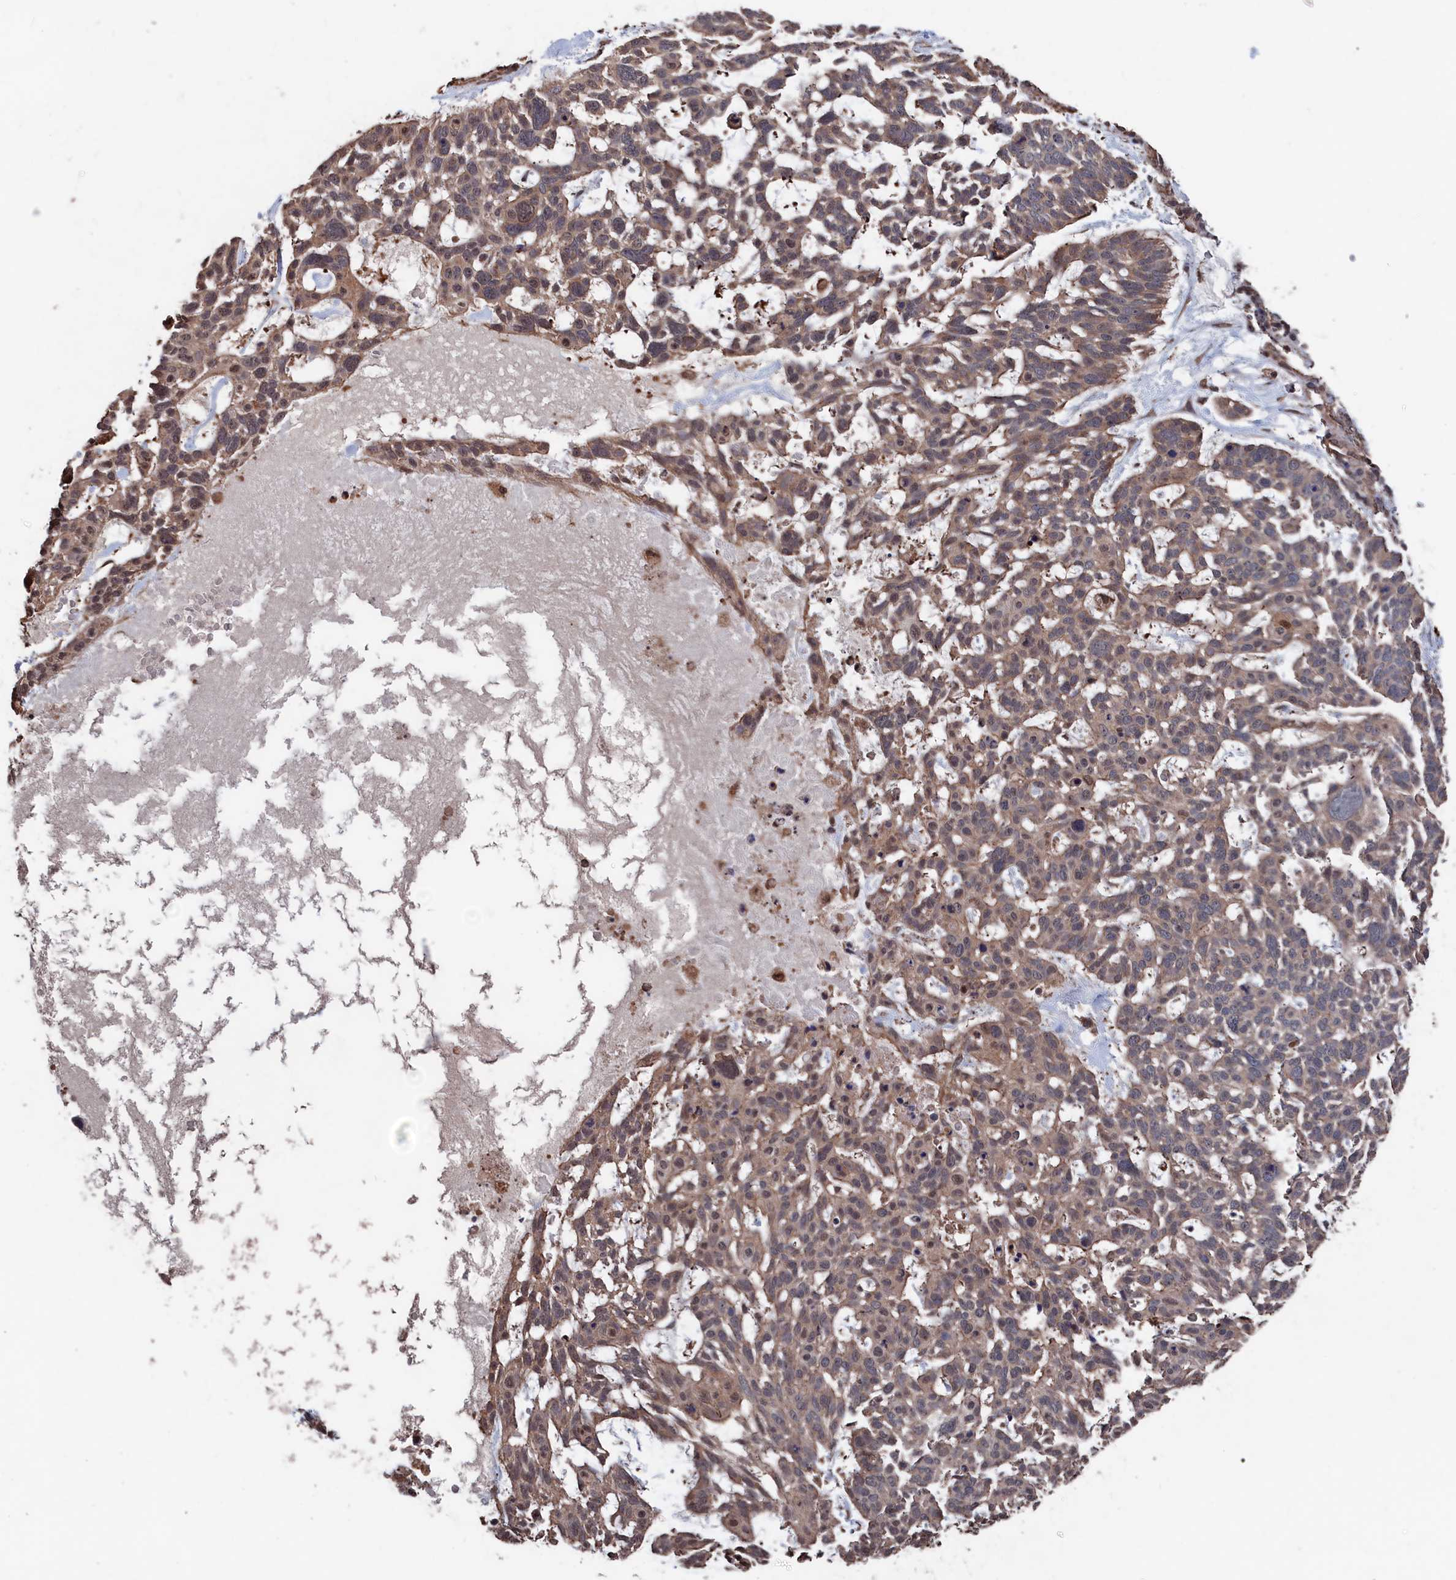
{"staining": {"intensity": "weak", "quantity": ">75%", "location": "cytoplasmic/membranous,nuclear"}, "tissue": "skin cancer", "cell_type": "Tumor cells", "image_type": "cancer", "snomed": [{"axis": "morphology", "description": "Basal cell carcinoma"}, {"axis": "topography", "description": "Skin"}], "caption": "Tumor cells show low levels of weak cytoplasmic/membranous and nuclear positivity in about >75% of cells in skin basal cell carcinoma.", "gene": "PDE12", "patient": {"sex": "male", "age": 88}}